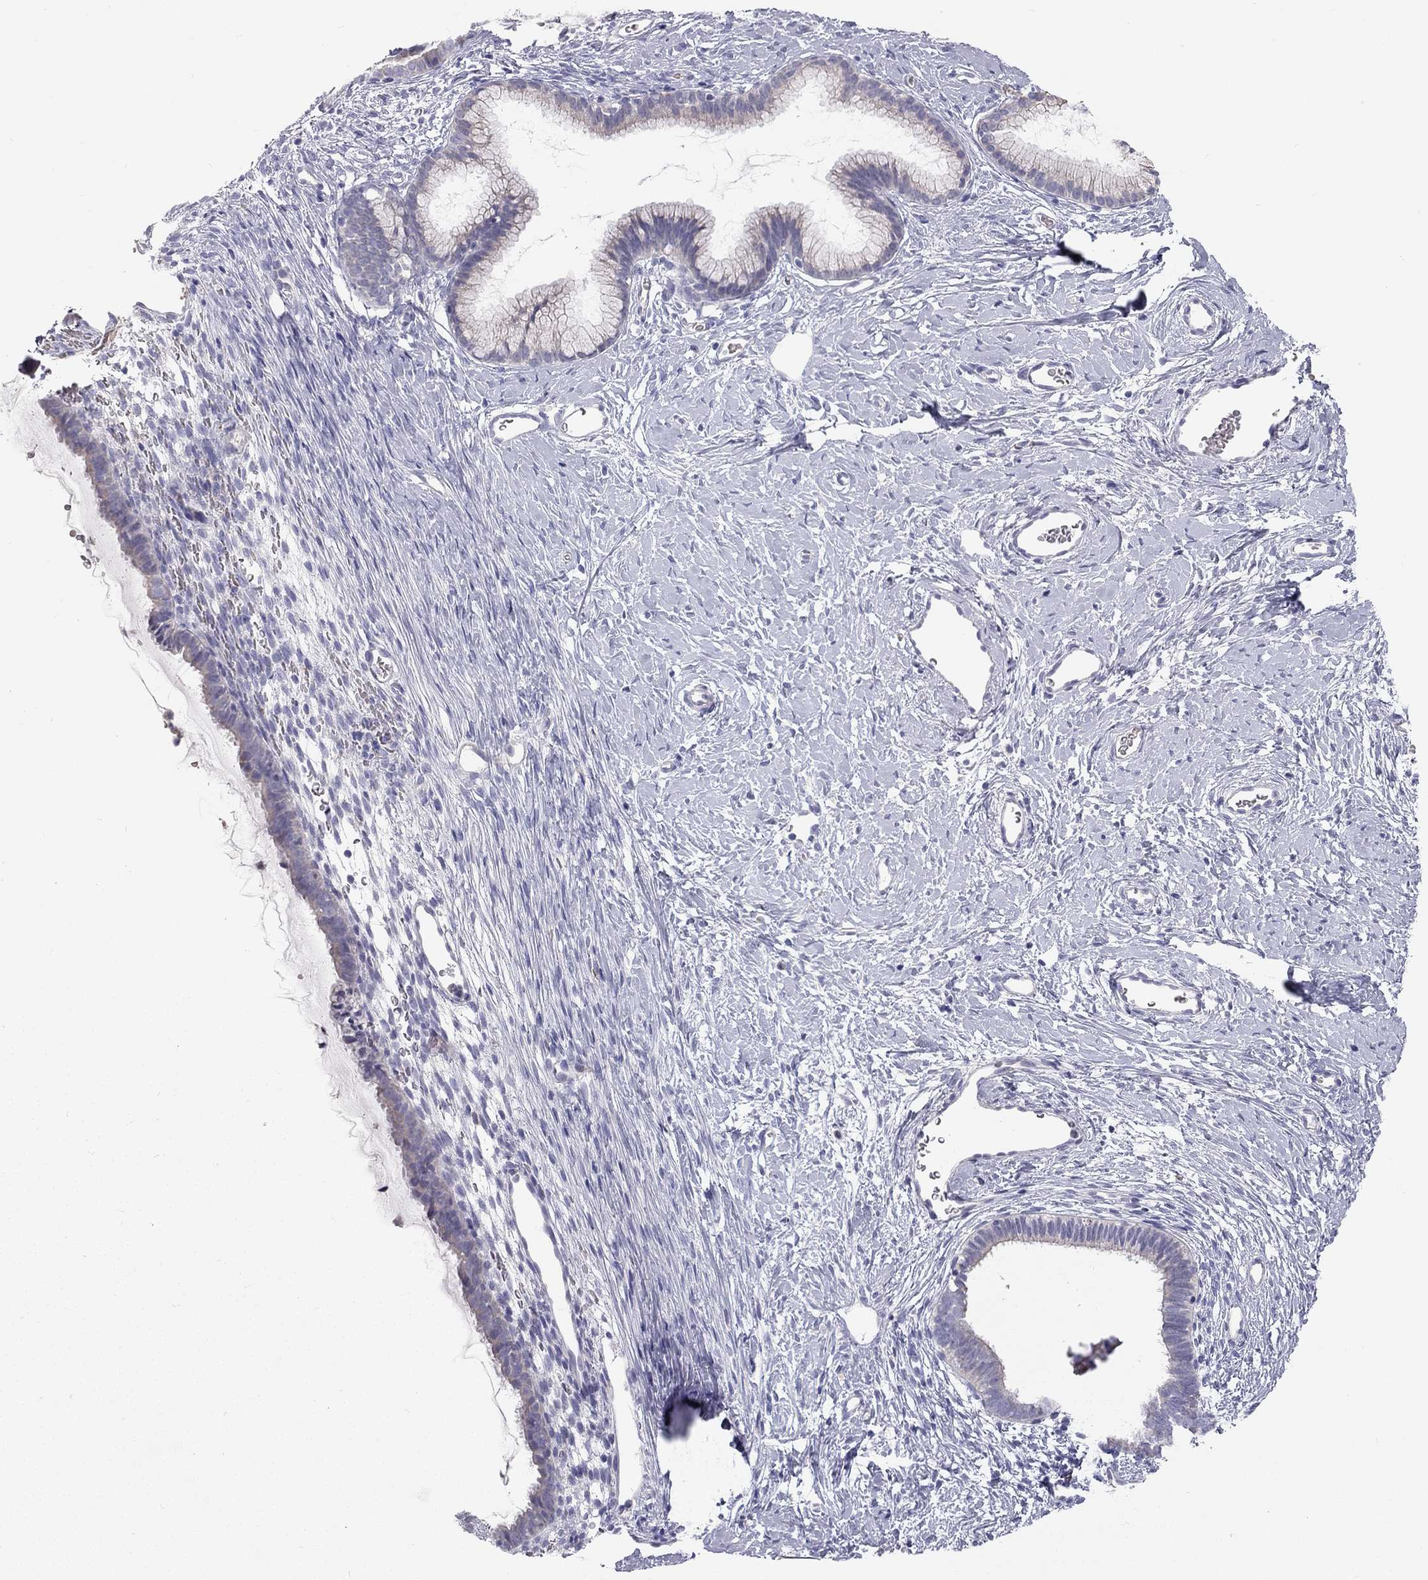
{"staining": {"intensity": "negative", "quantity": "none", "location": "none"}, "tissue": "cervix", "cell_type": "Glandular cells", "image_type": "normal", "snomed": [{"axis": "morphology", "description": "Normal tissue, NOS"}, {"axis": "topography", "description": "Cervix"}], "caption": "Glandular cells show no significant protein expression in benign cervix.", "gene": "TDRD6", "patient": {"sex": "female", "age": 40}}